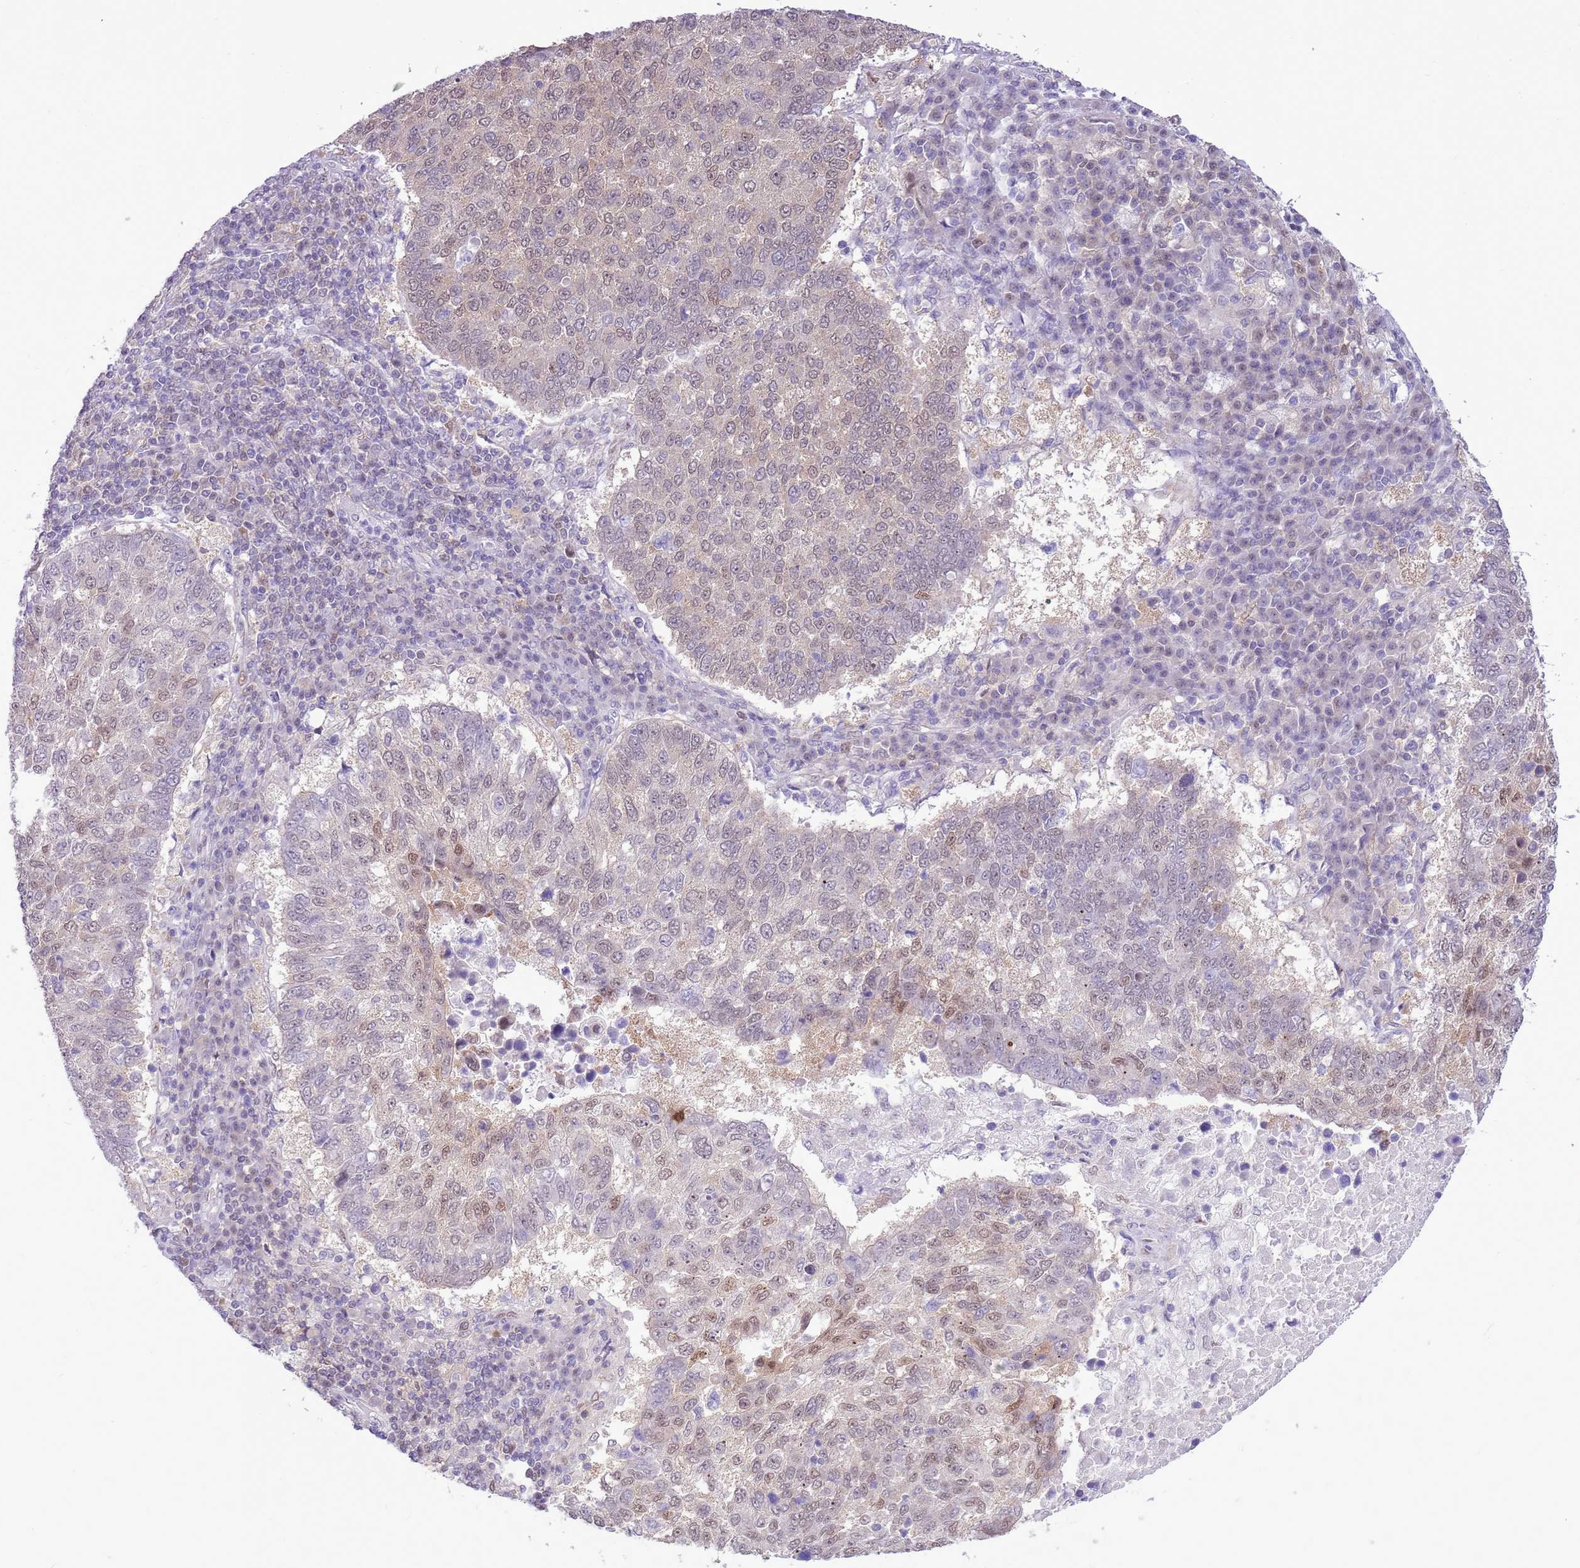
{"staining": {"intensity": "weak", "quantity": "<25%", "location": "nuclear"}, "tissue": "lung cancer", "cell_type": "Tumor cells", "image_type": "cancer", "snomed": [{"axis": "morphology", "description": "Squamous cell carcinoma, NOS"}, {"axis": "topography", "description": "Lung"}], "caption": "DAB (3,3'-diaminobenzidine) immunohistochemical staining of human lung squamous cell carcinoma displays no significant positivity in tumor cells. (DAB (3,3'-diaminobenzidine) immunohistochemistry visualized using brightfield microscopy, high magnification).", "gene": "DDI2", "patient": {"sex": "male", "age": 73}}